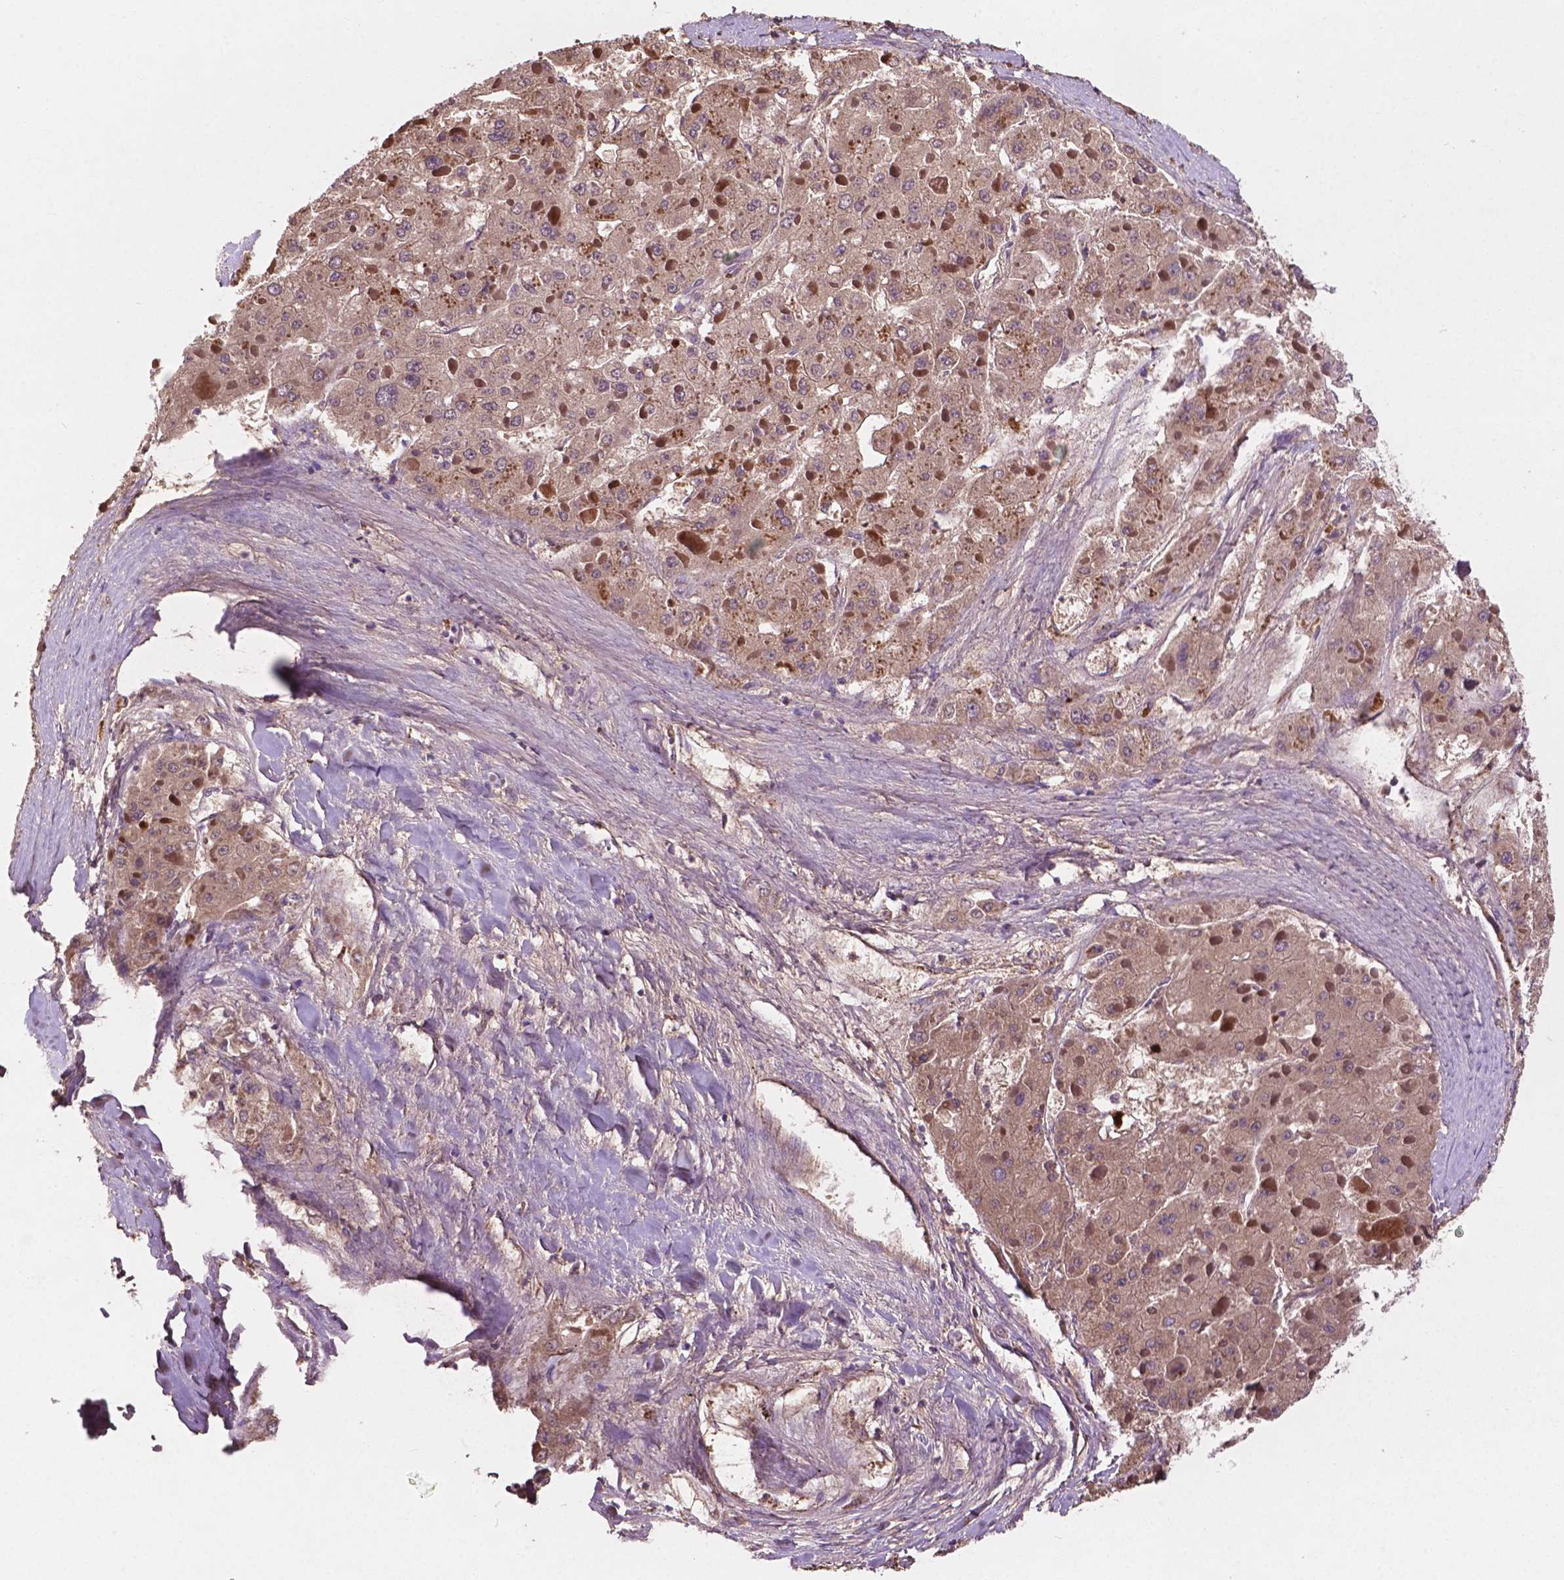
{"staining": {"intensity": "weak", "quantity": ">75%", "location": "cytoplasmic/membranous"}, "tissue": "liver cancer", "cell_type": "Tumor cells", "image_type": "cancer", "snomed": [{"axis": "morphology", "description": "Carcinoma, Hepatocellular, NOS"}, {"axis": "topography", "description": "Liver"}], "caption": "High-power microscopy captured an immunohistochemistry micrograph of hepatocellular carcinoma (liver), revealing weak cytoplasmic/membranous staining in about >75% of tumor cells.", "gene": "GJA9", "patient": {"sex": "female", "age": 73}}